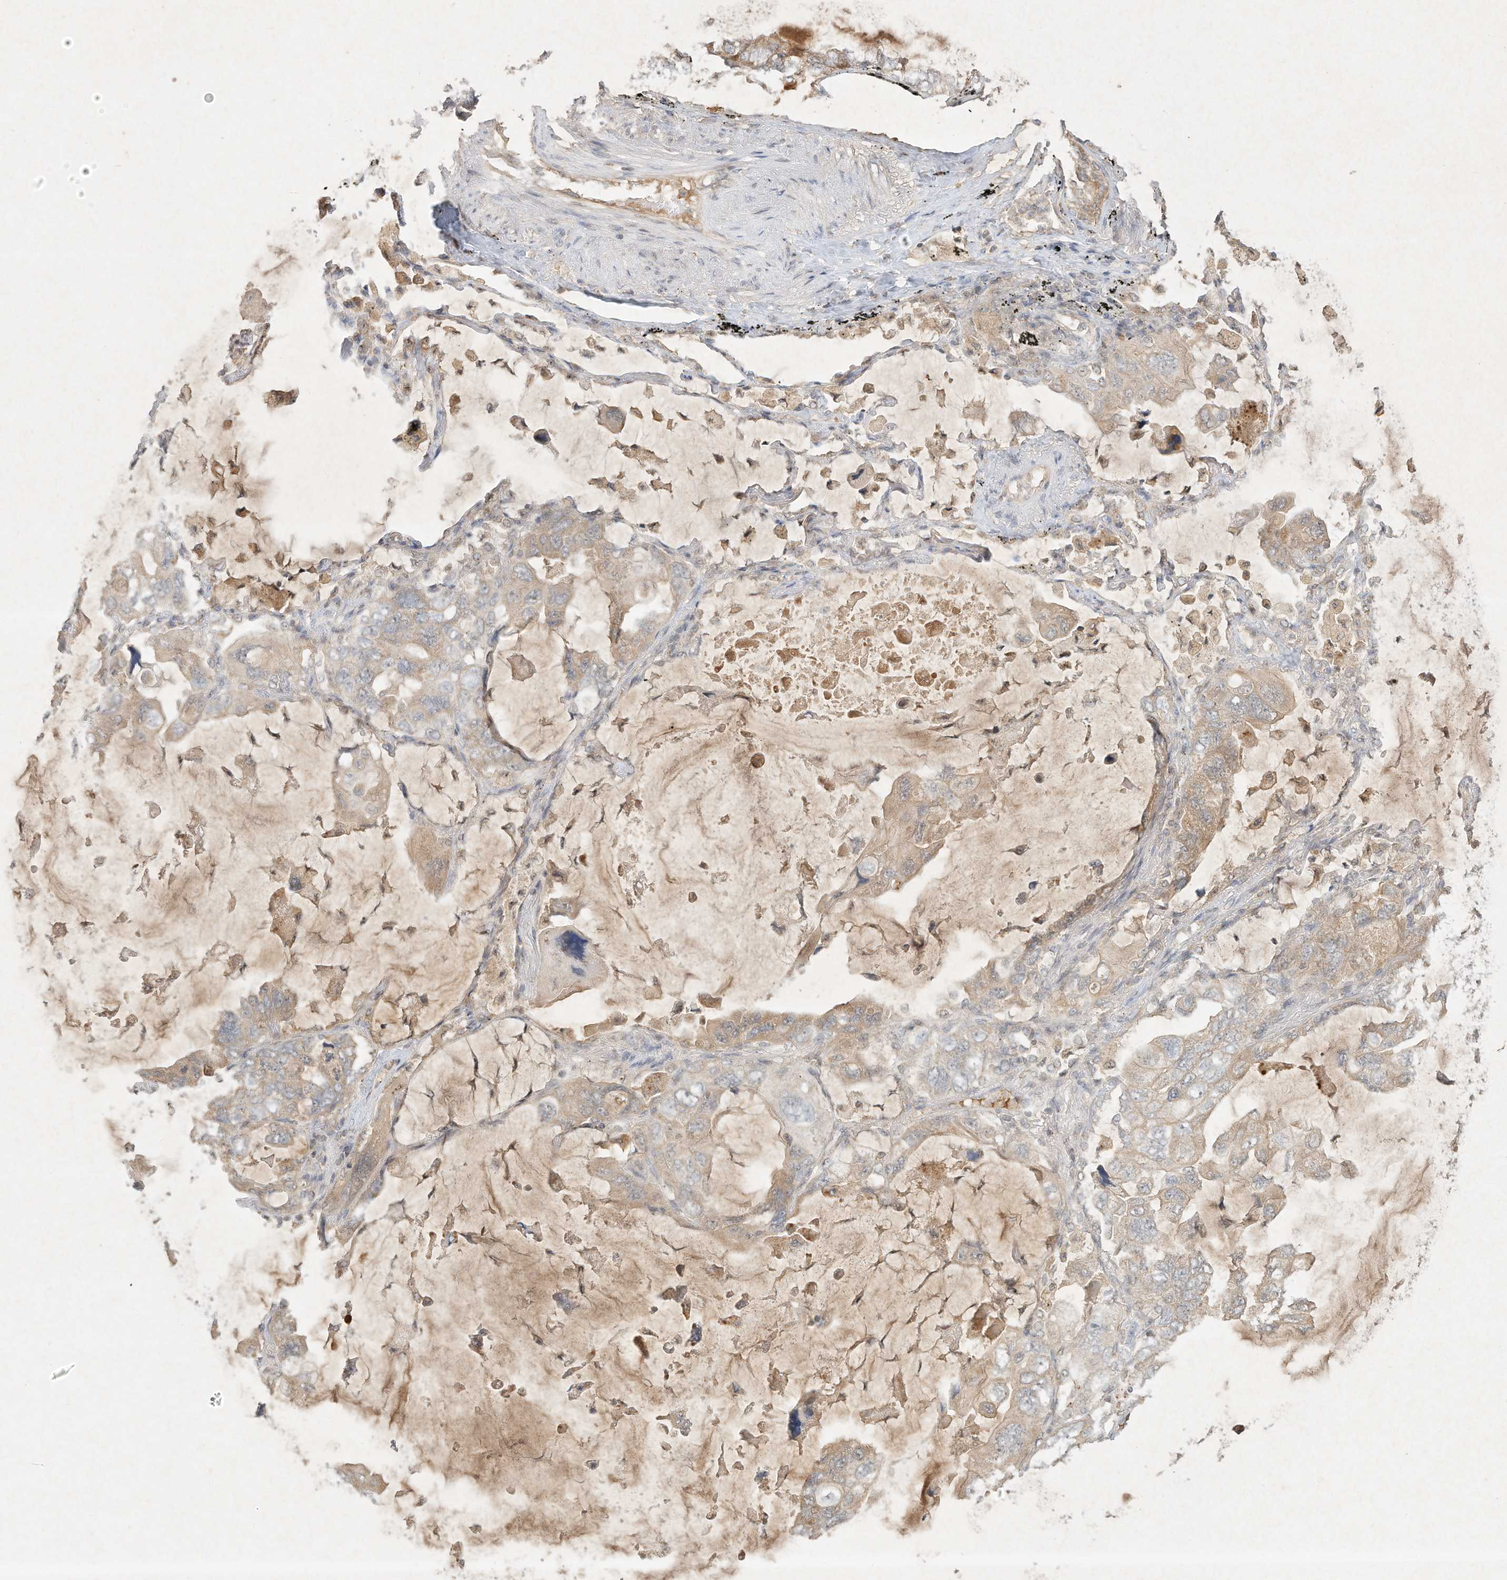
{"staining": {"intensity": "weak", "quantity": "25%-75%", "location": "cytoplasmic/membranous"}, "tissue": "lung cancer", "cell_type": "Tumor cells", "image_type": "cancer", "snomed": [{"axis": "morphology", "description": "Squamous cell carcinoma, NOS"}, {"axis": "topography", "description": "Lung"}], "caption": "Squamous cell carcinoma (lung) tissue shows weak cytoplasmic/membranous positivity in about 25%-75% of tumor cells", "gene": "BTRC", "patient": {"sex": "female", "age": 73}}